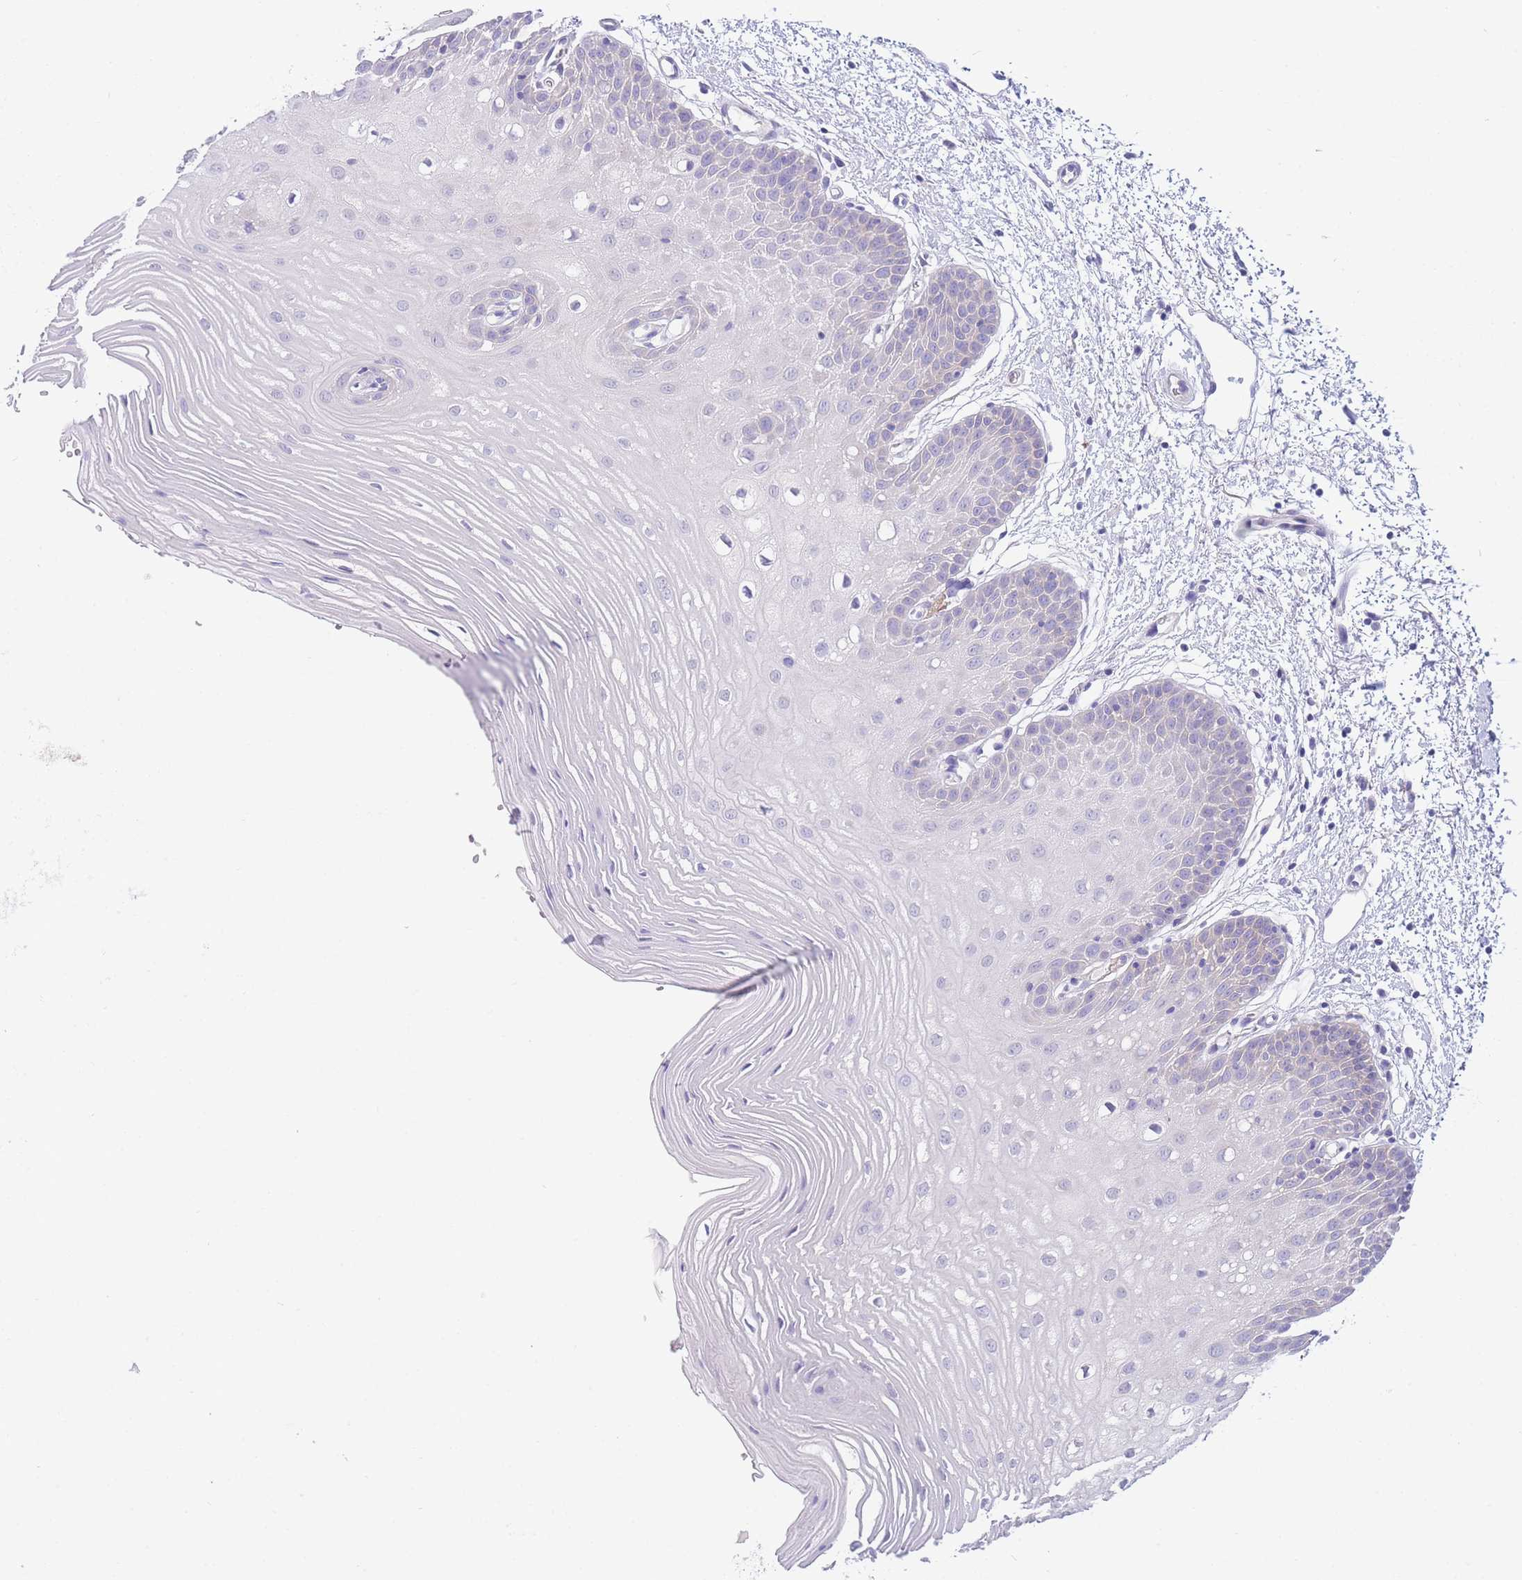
{"staining": {"intensity": "negative", "quantity": "none", "location": "none"}, "tissue": "oral mucosa", "cell_type": "Squamous epithelial cells", "image_type": "normal", "snomed": [{"axis": "morphology", "description": "Normal tissue, NOS"}, {"axis": "topography", "description": "Oral tissue"}, {"axis": "topography", "description": "Tounge, NOS"}], "caption": "High power microscopy micrograph of an IHC histopathology image of unremarkable oral mucosa, revealing no significant staining in squamous epithelial cells.", "gene": "PCDHB3", "patient": {"sex": "female", "age": 73}}